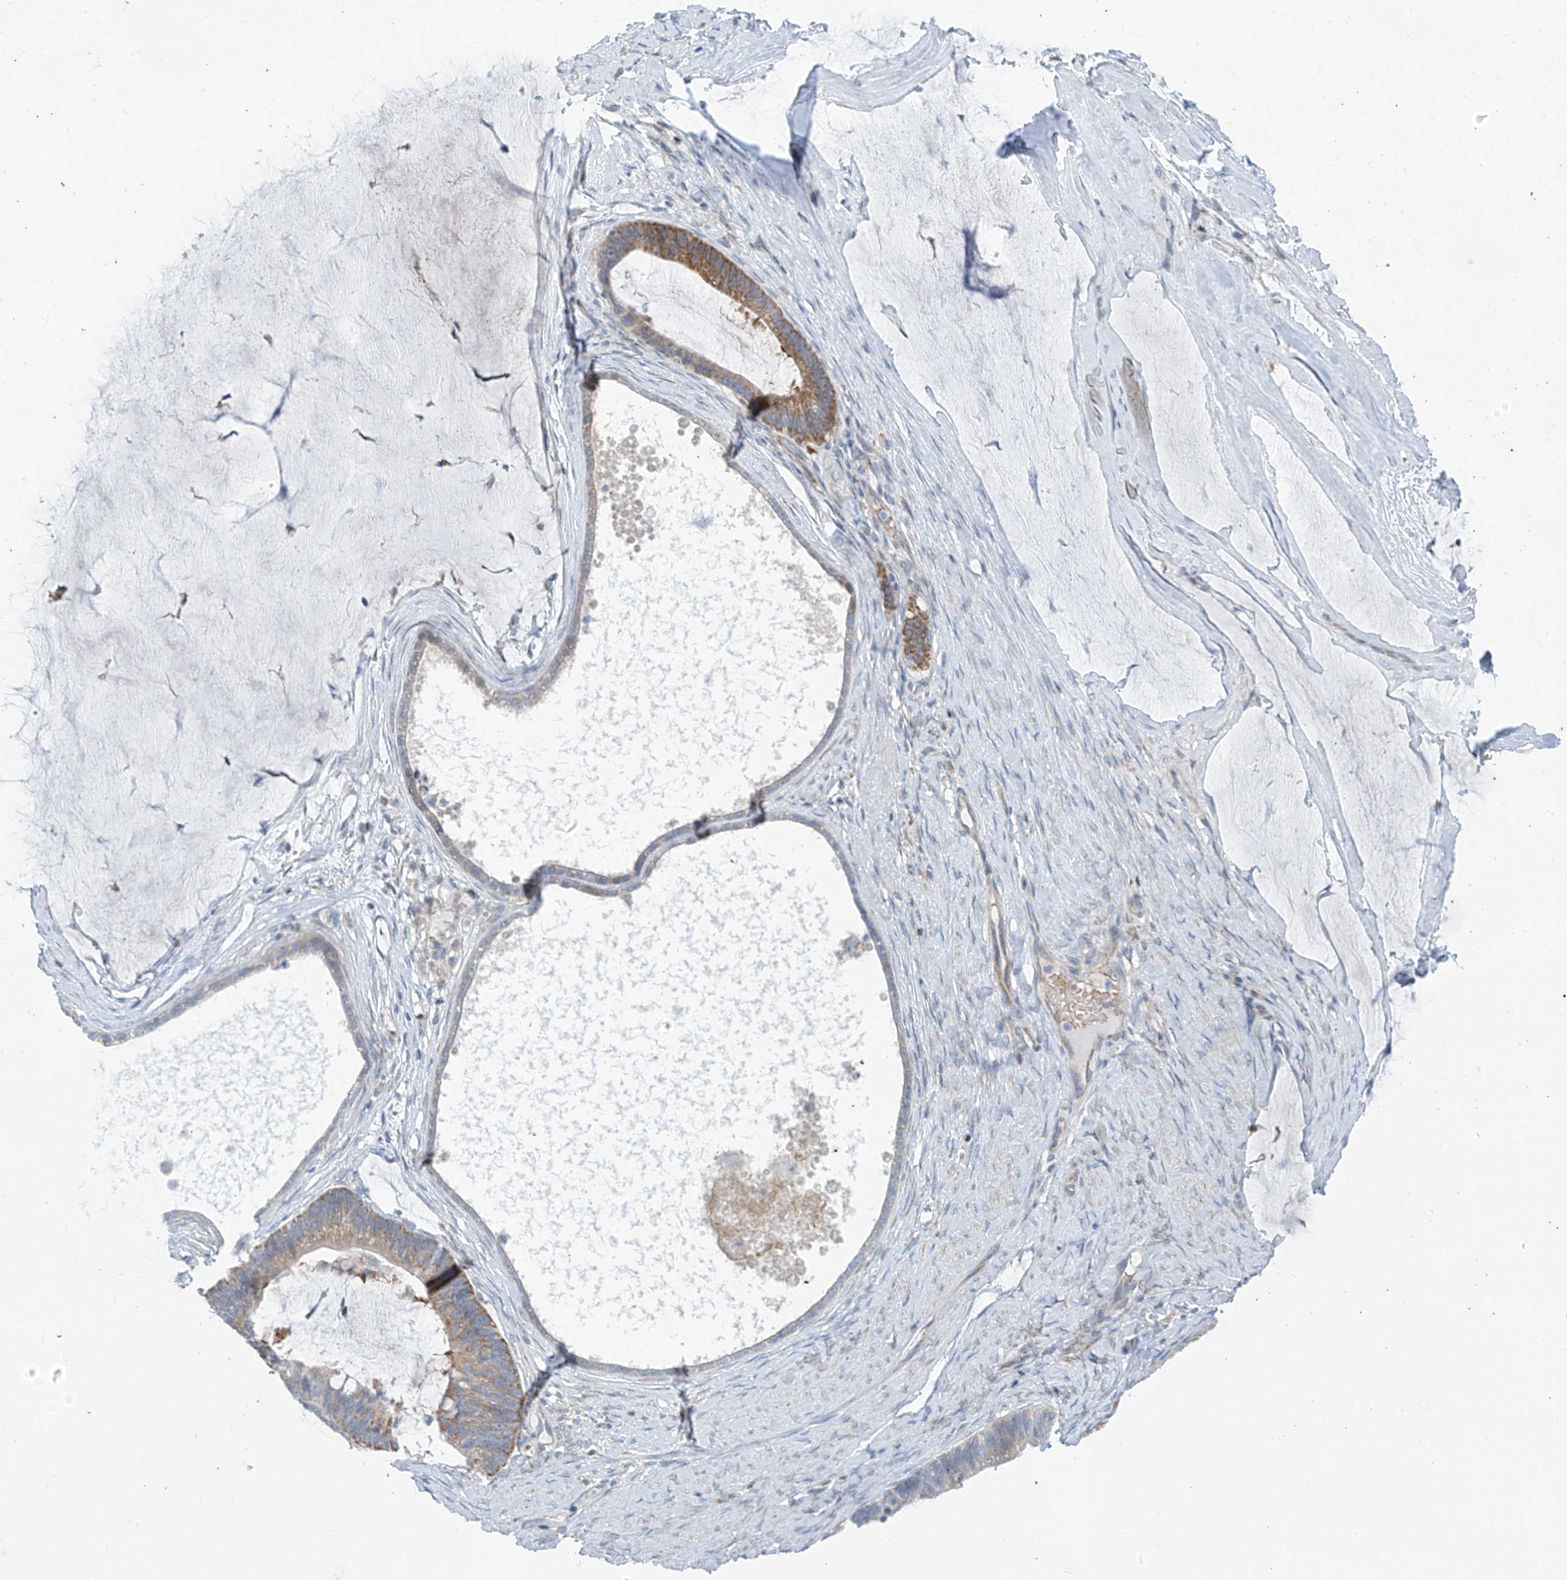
{"staining": {"intensity": "moderate", "quantity": "25%-75%", "location": "cytoplasmic/membranous"}, "tissue": "ovarian cancer", "cell_type": "Tumor cells", "image_type": "cancer", "snomed": [{"axis": "morphology", "description": "Cystadenocarcinoma, mucinous, NOS"}, {"axis": "topography", "description": "Ovary"}], "caption": "Brown immunohistochemical staining in mucinous cystadenocarcinoma (ovarian) reveals moderate cytoplasmic/membranous staining in about 25%-75% of tumor cells.", "gene": "EOMES", "patient": {"sex": "female", "age": 61}}